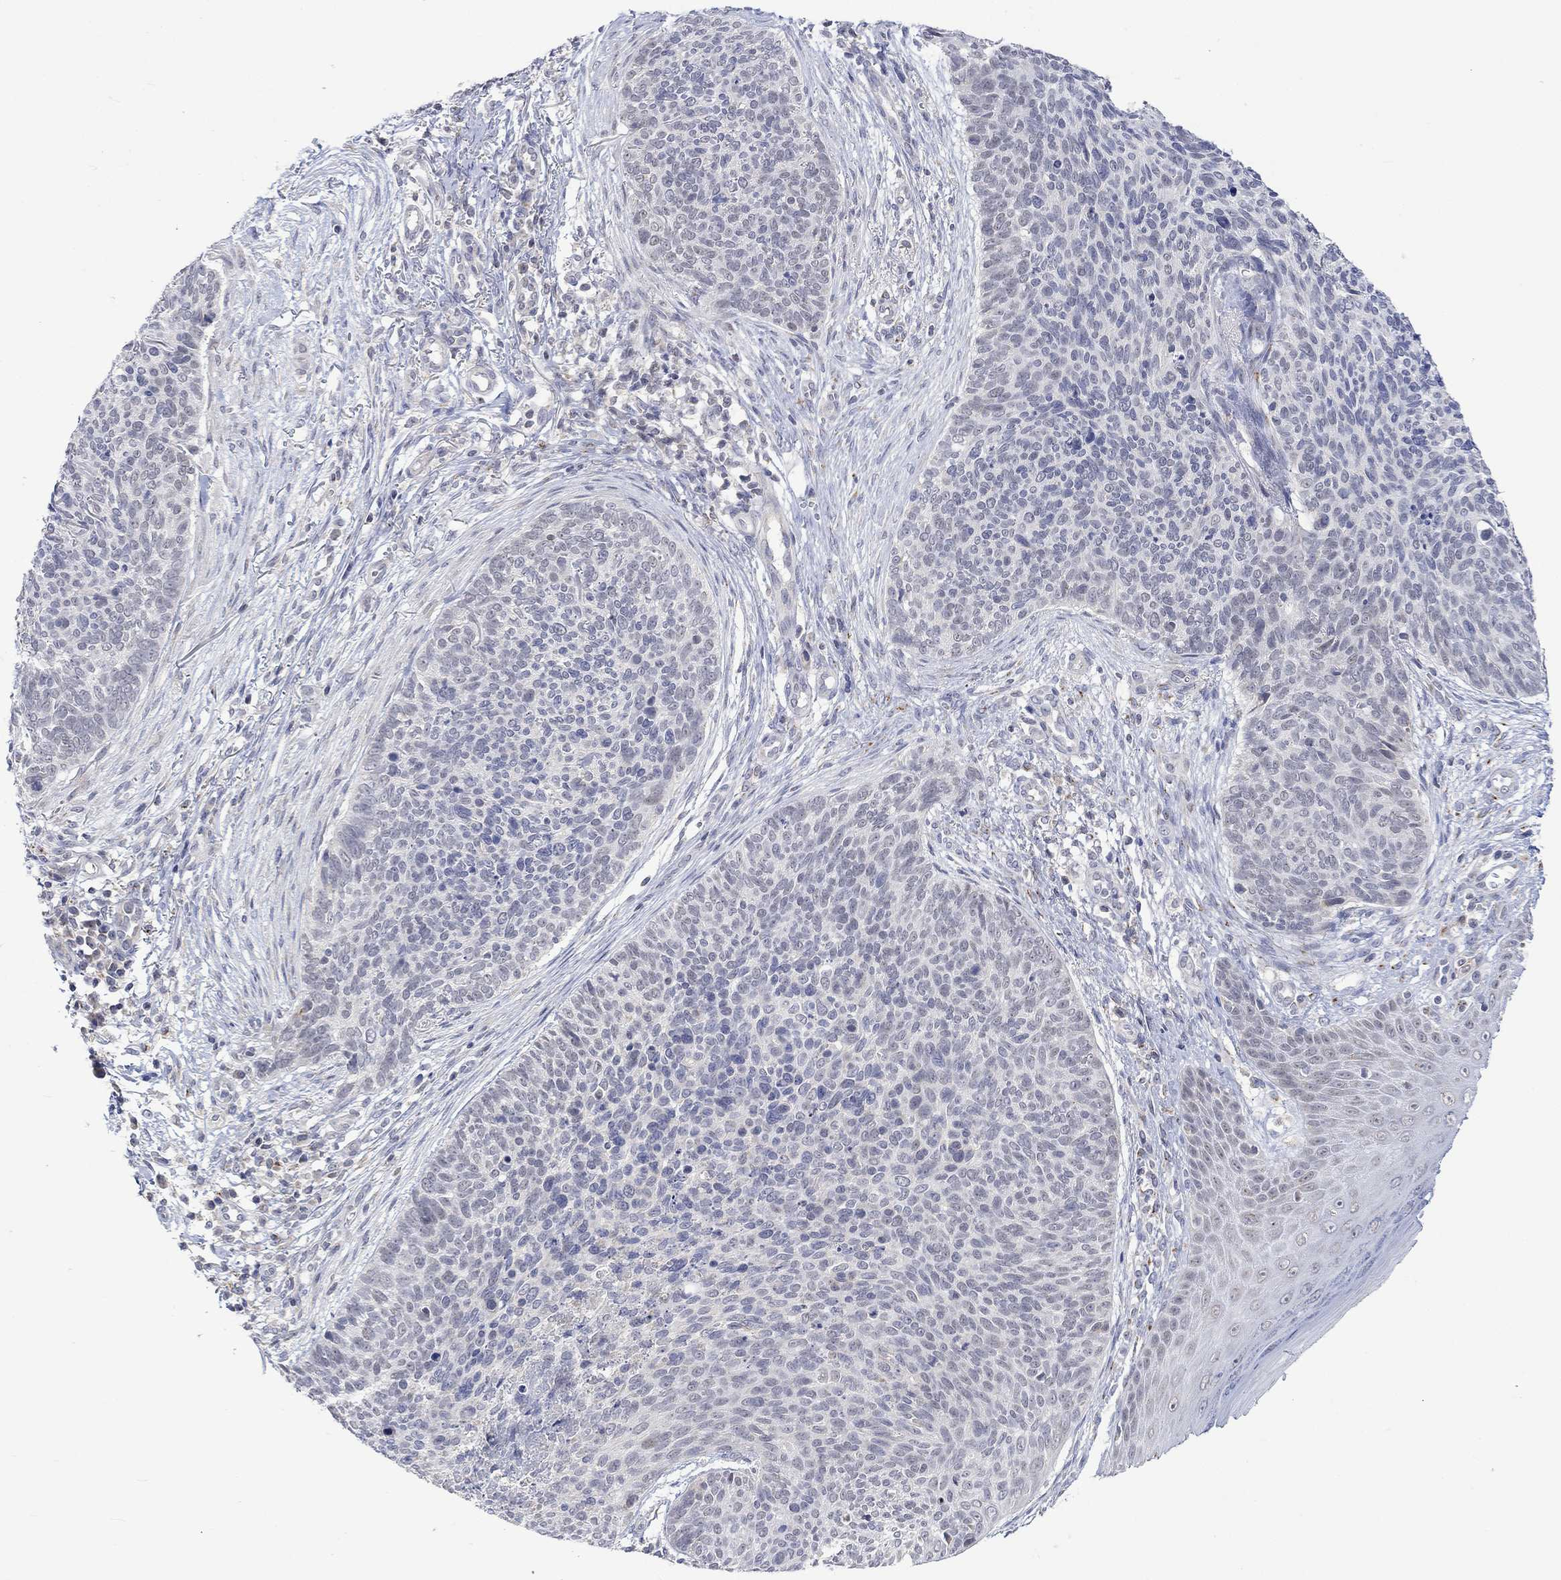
{"staining": {"intensity": "negative", "quantity": "none", "location": "none"}, "tissue": "skin cancer", "cell_type": "Tumor cells", "image_type": "cancer", "snomed": [{"axis": "morphology", "description": "Basal cell carcinoma"}, {"axis": "topography", "description": "Skin"}], "caption": "Histopathology image shows no protein expression in tumor cells of skin basal cell carcinoma tissue.", "gene": "SLC48A1", "patient": {"sex": "male", "age": 64}}